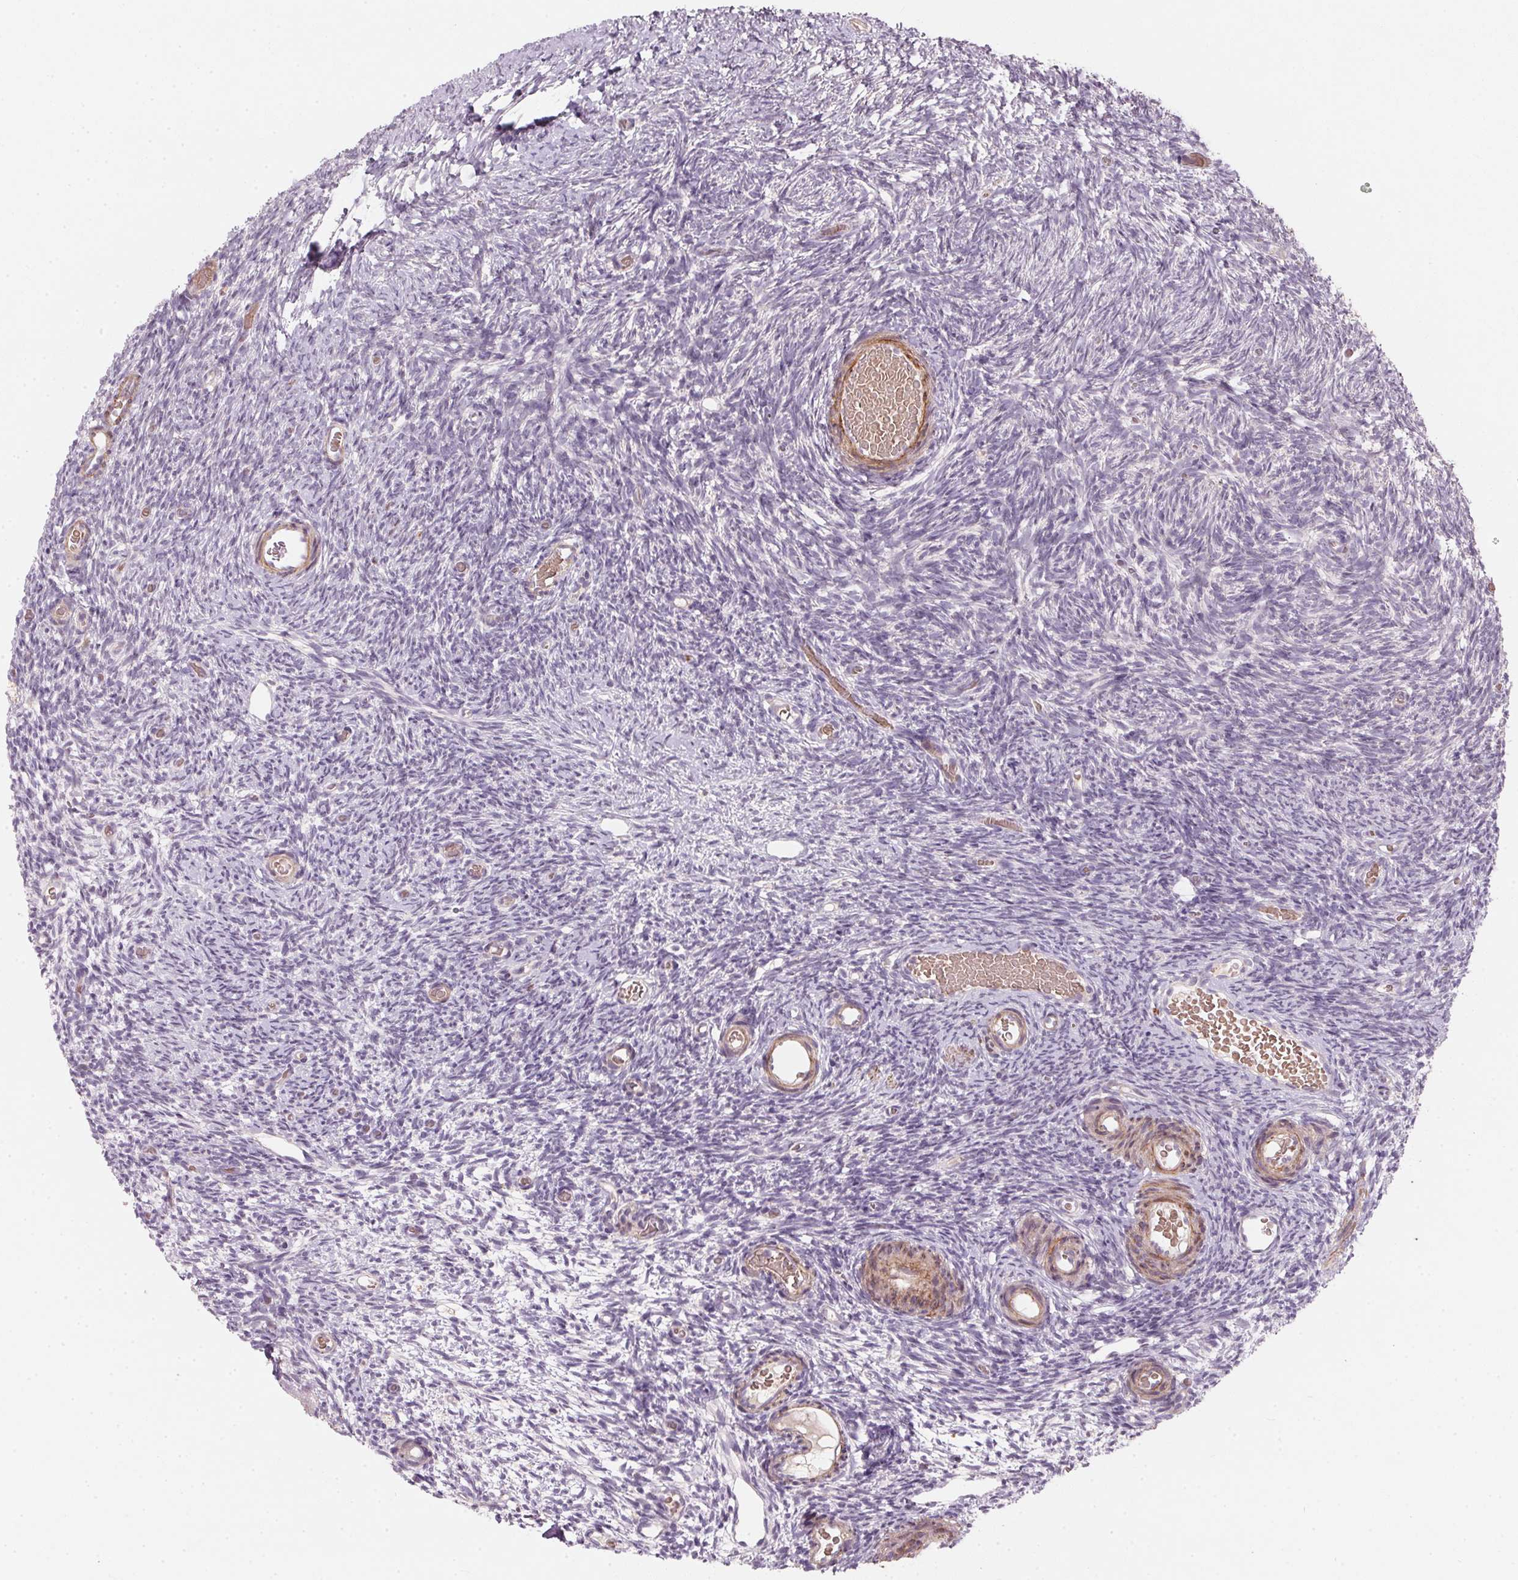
{"staining": {"intensity": "weak", "quantity": "25%-75%", "location": "cytoplasmic/membranous"}, "tissue": "ovary", "cell_type": "Follicle cells", "image_type": "normal", "snomed": [{"axis": "morphology", "description": "Normal tissue, NOS"}, {"axis": "topography", "description": "Ovary"}], "caption": "This is a histology image of IHC staining of normal ovary, which shows weak staining in the cytoplasmic/membranous of follicle cells.", "gene": "KCNK15", "patient": {"sex": "female", "age": 39}}